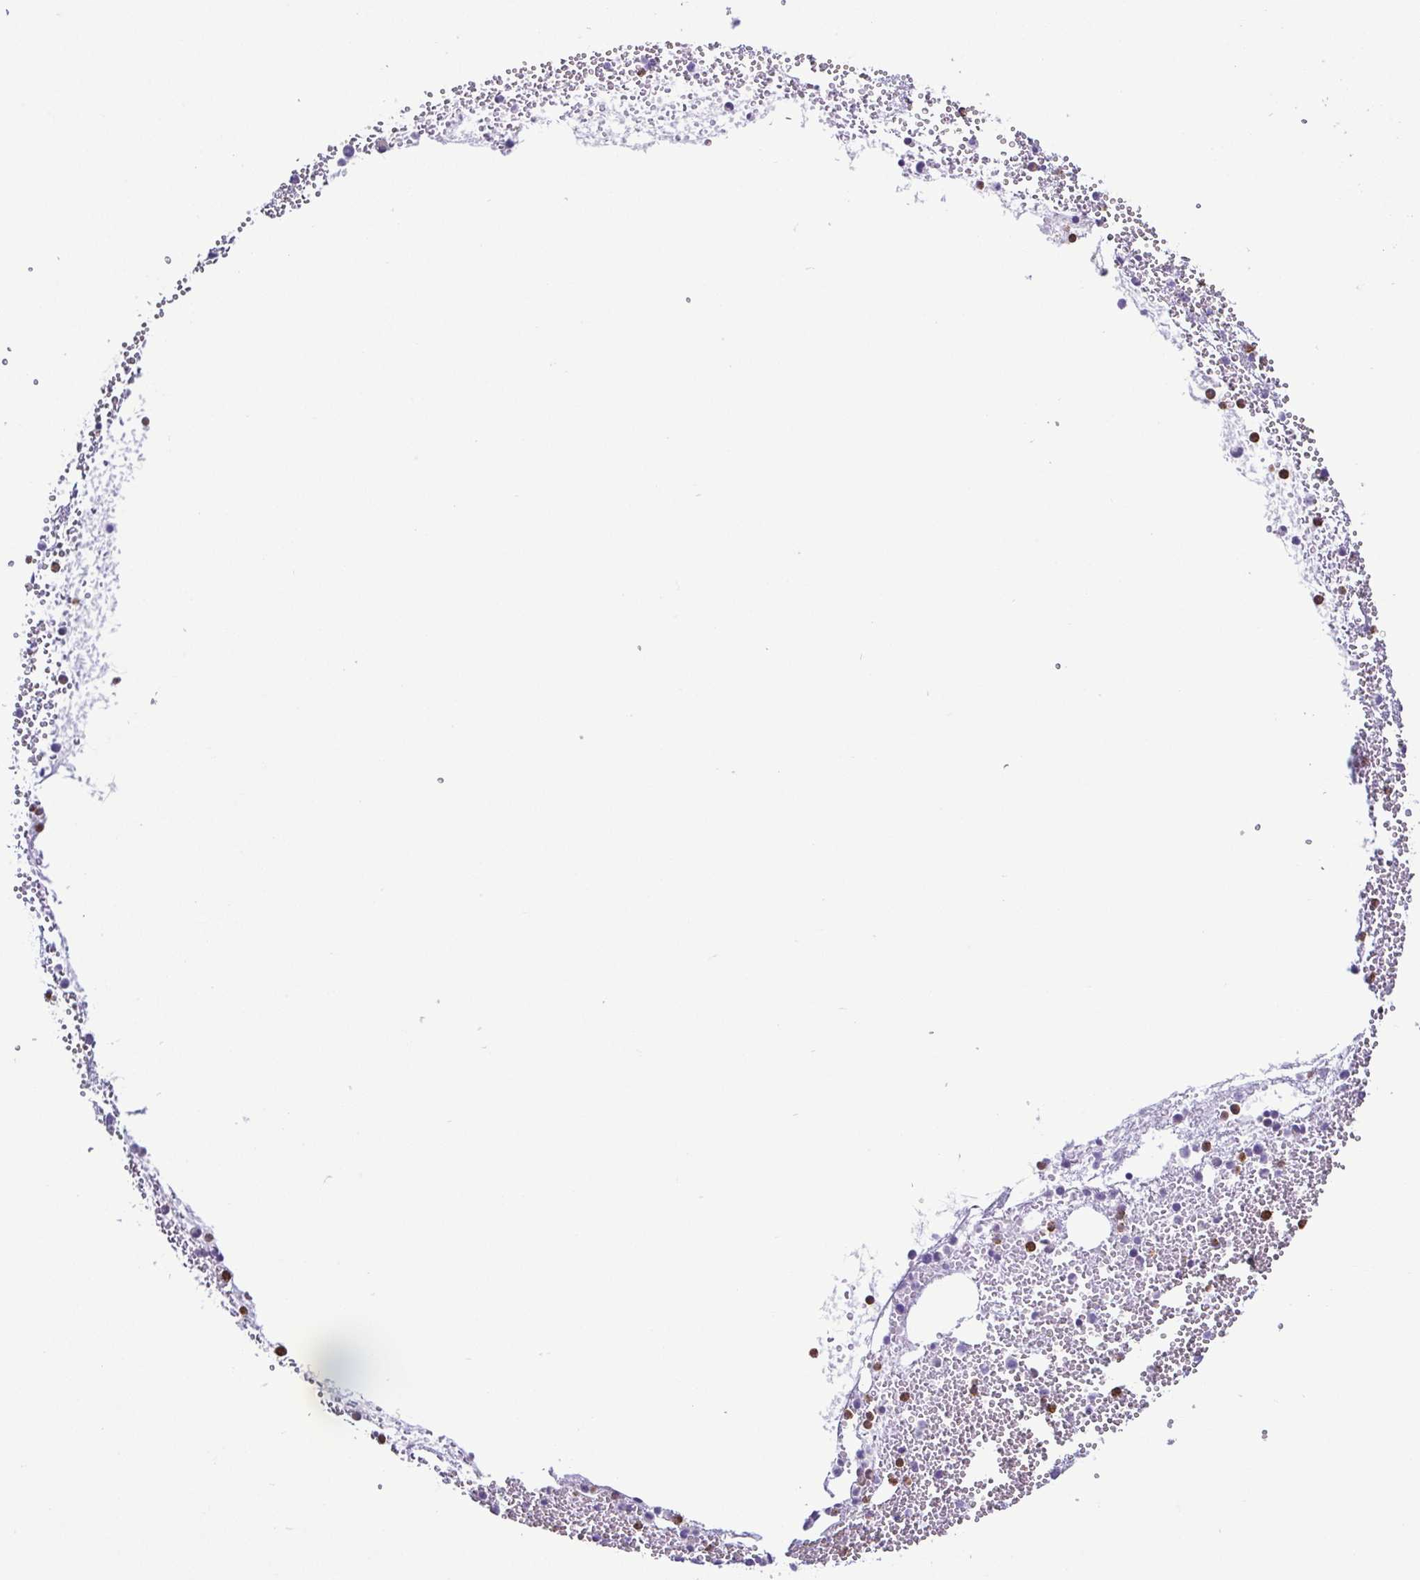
{"staining": {"intensity": "moderate", "quantity": "<25%", "location": "cytoplasmic/membranous"}, "tissue": "bone marrow", "cell_type": "Hematopoietic cells", "image_type": "normal", "snomed": [{"axis": "morphology", "description": "Normal tissue, NOS"}, {"axis": "topography", "description": "Bone marrow"}], "caption": "Bone marrow stained with DAB (3,3'-diaminobenzidine) immunohistochemistry displays low levels of moderate cytoplasmic/membranous staining in approximately <25% of hematopoietic cells.", "gene": "MYL10", "patient": {"sex": "female", "age": 57}}